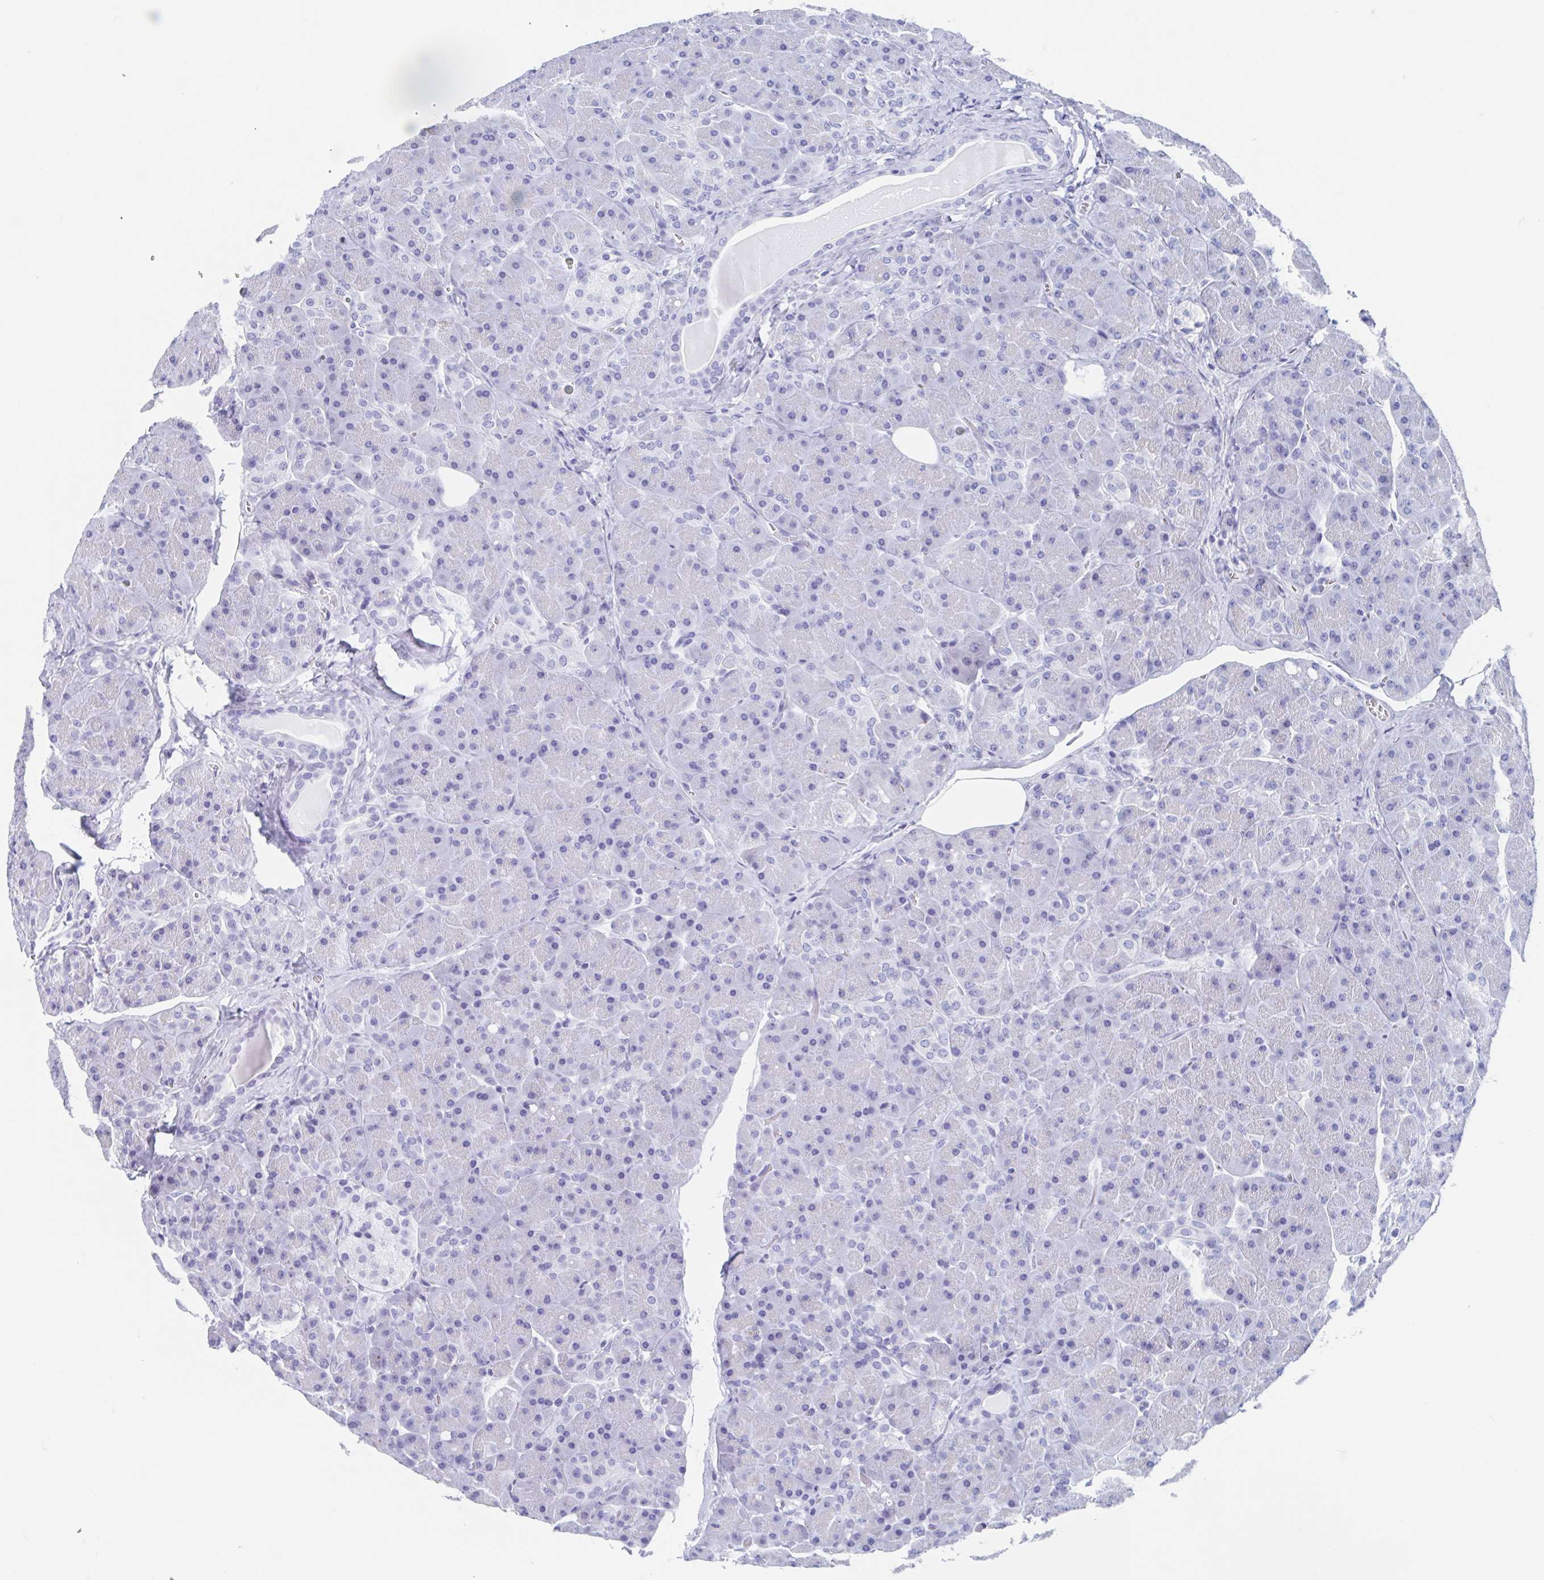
{"staining": {"intensity": "negative", "quantity": "none", "location": "none"}, "tissue": "pancreas", "cell_type": "Exocrine glandular cells", "image_type": "normal", "snomed": [{"axis": "morphology", "description": "Normal tissue, NOS"}, {"axis": "topography", "description": "Pancreas"}], "caption": "DAB immunohistochemical staining of unremarkable human pancreas reveals no significant expression in exocrine glandular cells.", "gene": "C10orf53", "patient": {"sex": "male", "age": 55}}